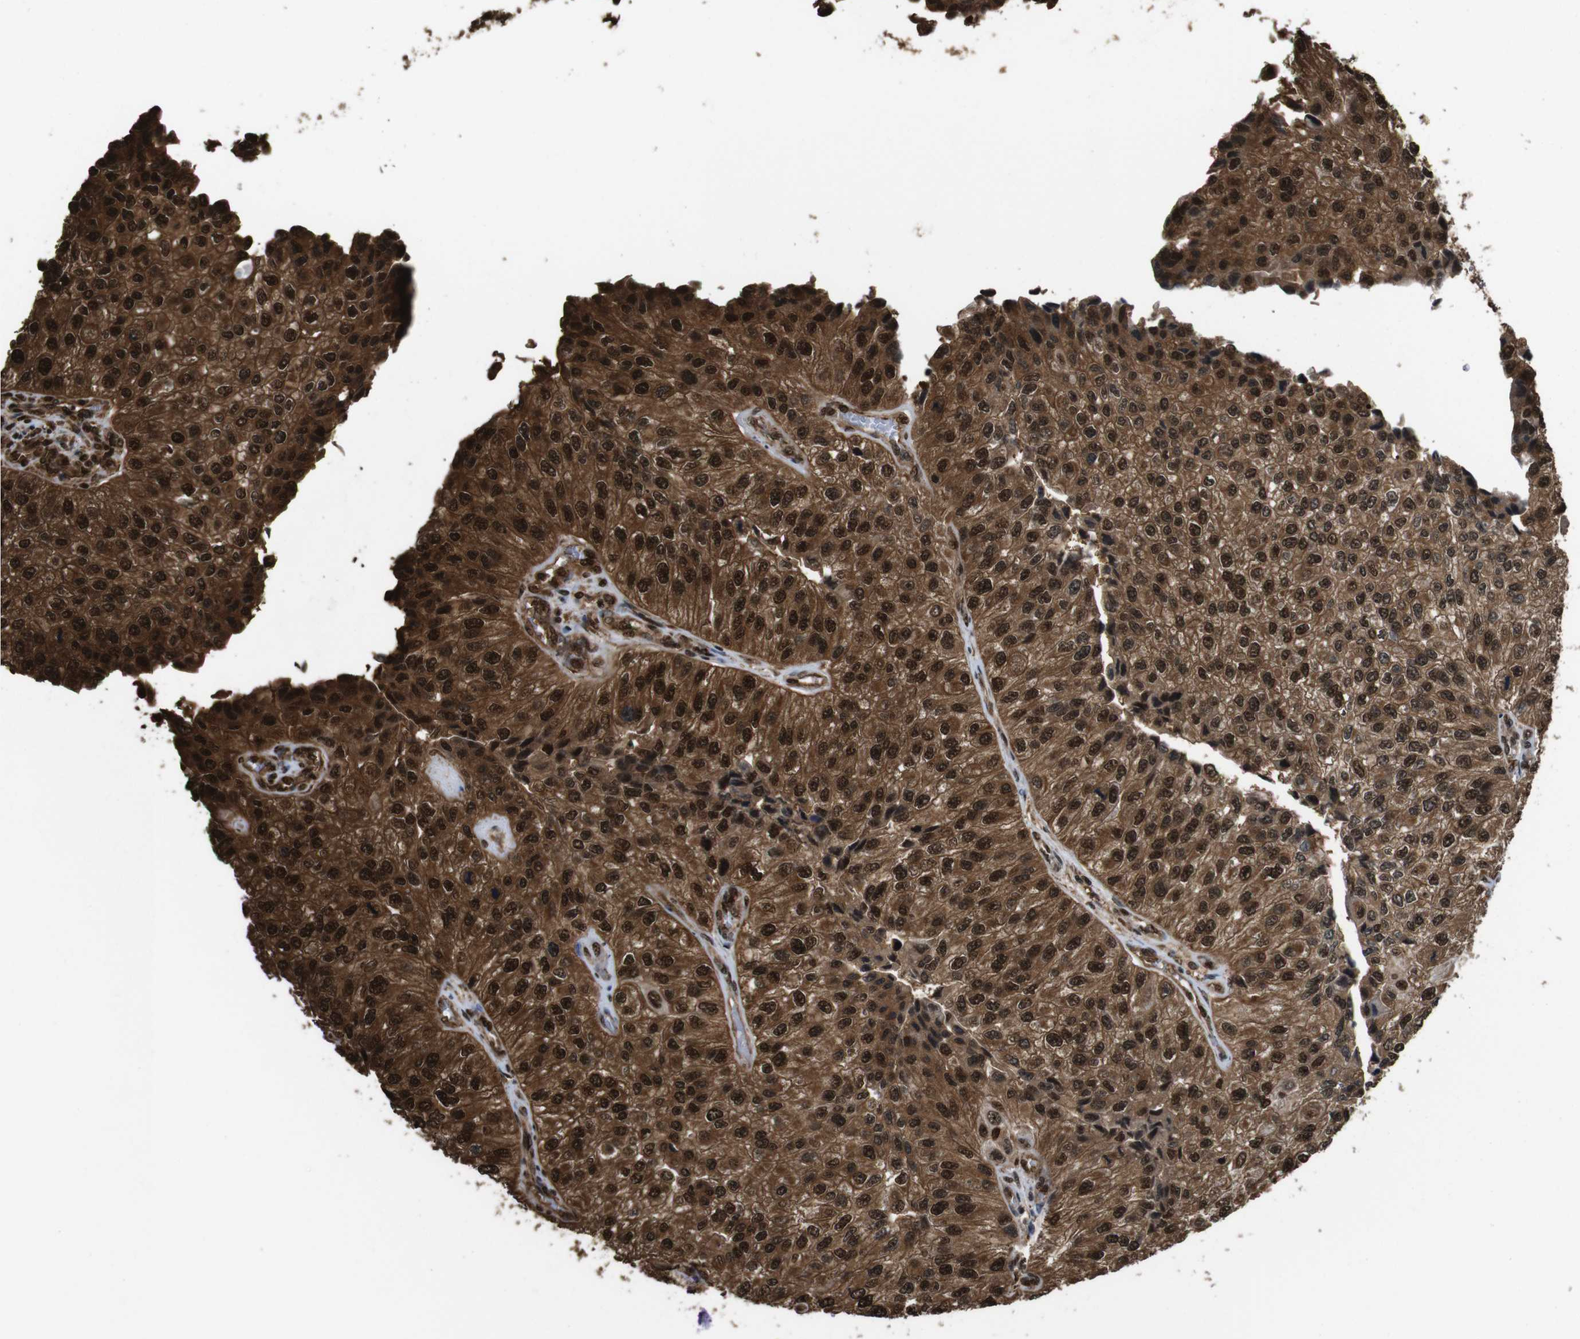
{"staining": {"intensity": "strong", "quantity": ">75%", "location": "cytoplasmic/membranous,nuclear"}, "tissue": "urothelial cancer", "cell_type": "Tumor cells", "image_type": "cancer", "snomed": [{"axis": "morphology", "description": "Urothelial carcinoma, High grade"}, {"axis": "topography", "description": "Kidney"}, {"axis": "topography", "description": "Urinary bladder"}], "caption": "IHC photomicrograph of neoplastic tissue: high-grade urothelial carcinoma stained using IHC exhibits high levels of strong protein expression localized specifically in the cytoplasmic/membranous and nuclear of tumor cells, appearing as a cytoplasmic/membranous and nuclear brown color.", "gene": "VCP", "patient": {"sex": "male", "age": 77}}